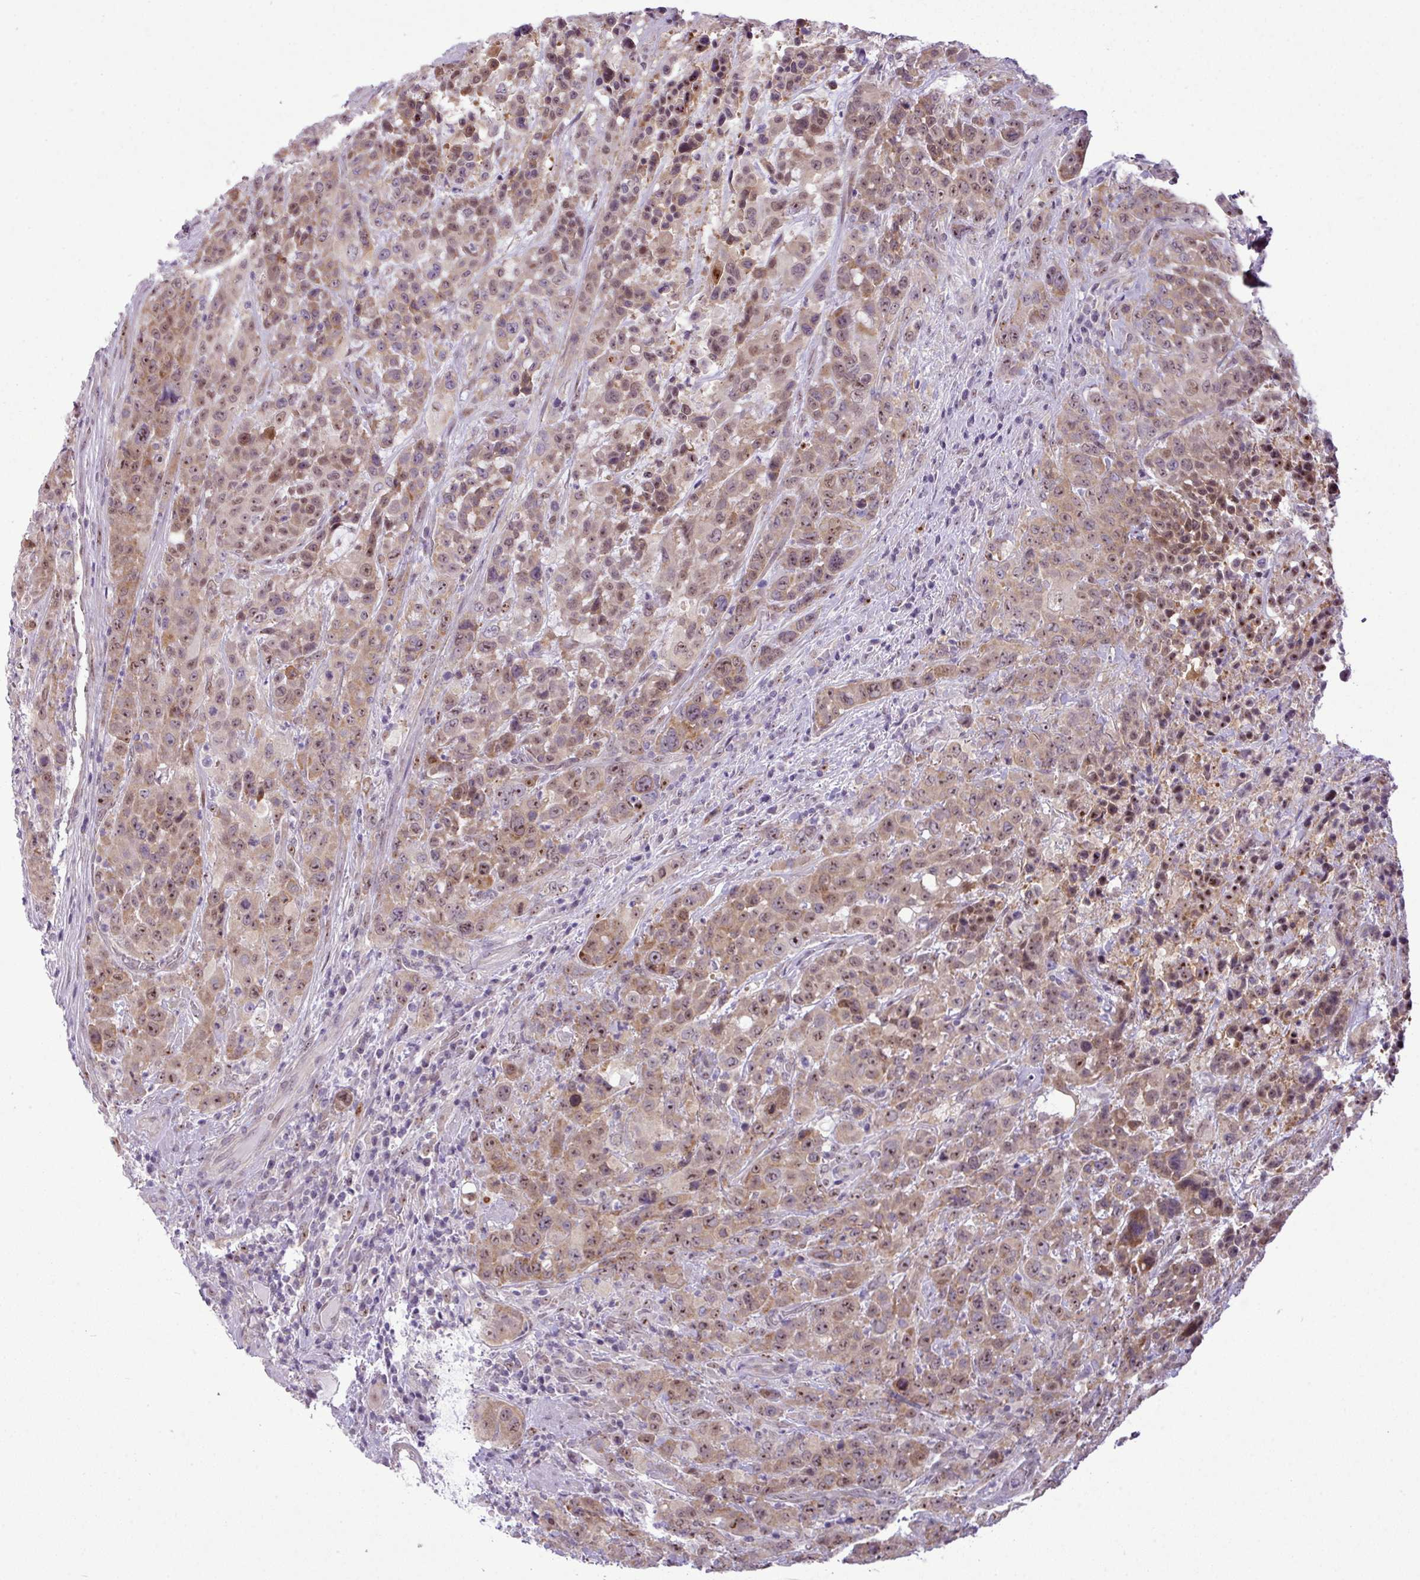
{"staining": {"intensity": "moderate", "quantity": ">75%", "location": "cytoplasmic/membranous,nuclear"}, "tissue": "colorectal cancer", "cell_type": "Tumor cells", "image_type": "cancer", "snomed": [{"axis": "morphology", "description": "Adenocarcinoma, NOS"}, {"axis": "topography", "description": "Colon"}], "caption": "Approximately >75% of tumor cells in colorectal adenocarcinoma reveal moderate cytoplasmic/membranous and nuclear protein expression as visualized by brown immunohistochemical staining.", "gene": "MAK16", "patient": {"sex": "male", "age": 62}}